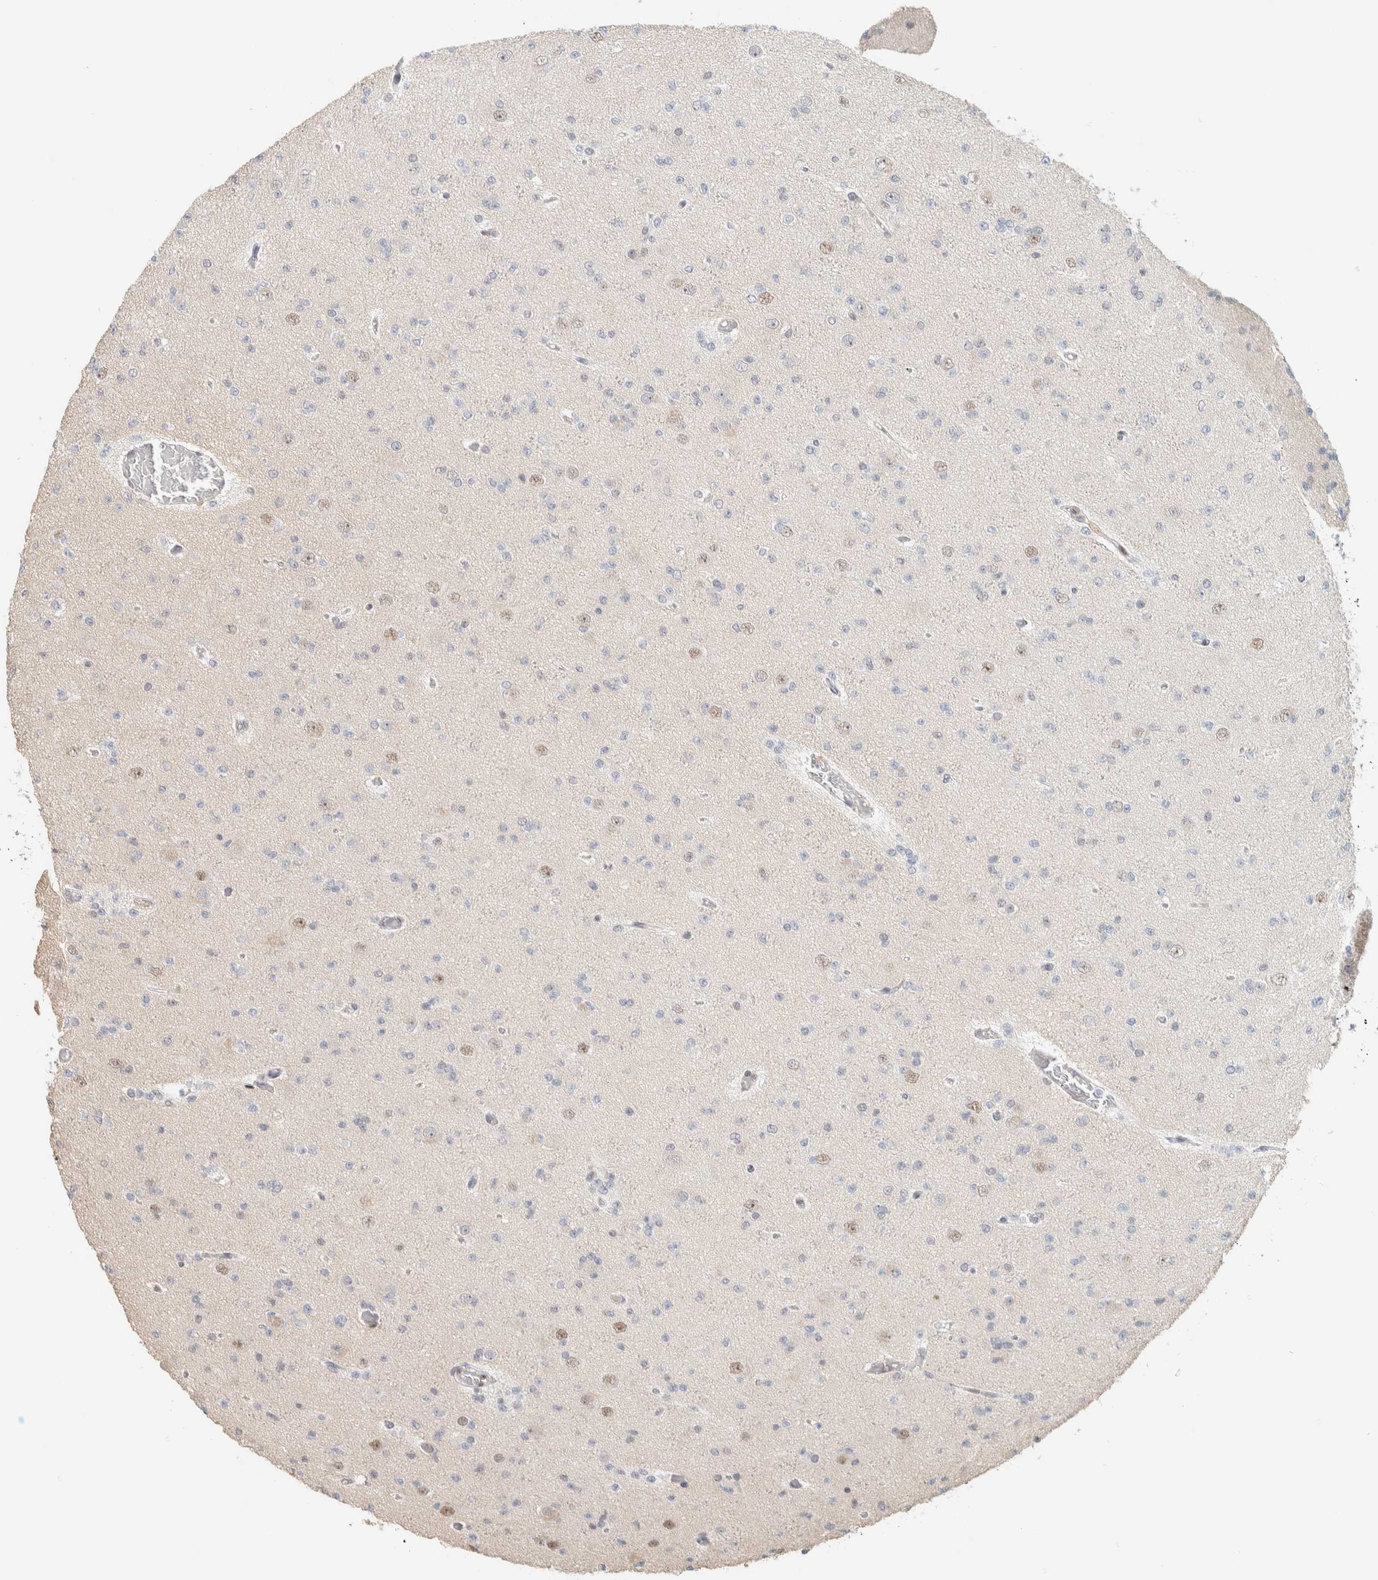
{"staining": {"intensity": "negative", "quantity": "none", "location": "none"}, "tissue": "glioma", "cell_type": "Tumor cells", "image_type": "cancer", "snomed": [{"axis": "morphology", "description": "Glioma, malignant, Low grade"}, {"axis": "topography", "description": "Brain"}], "caption": "Protein analysis of glioma exhibits no significant expression in tumor cells.", "gene": "PUS7", "patient": {"sex": "female", "age": 22}}